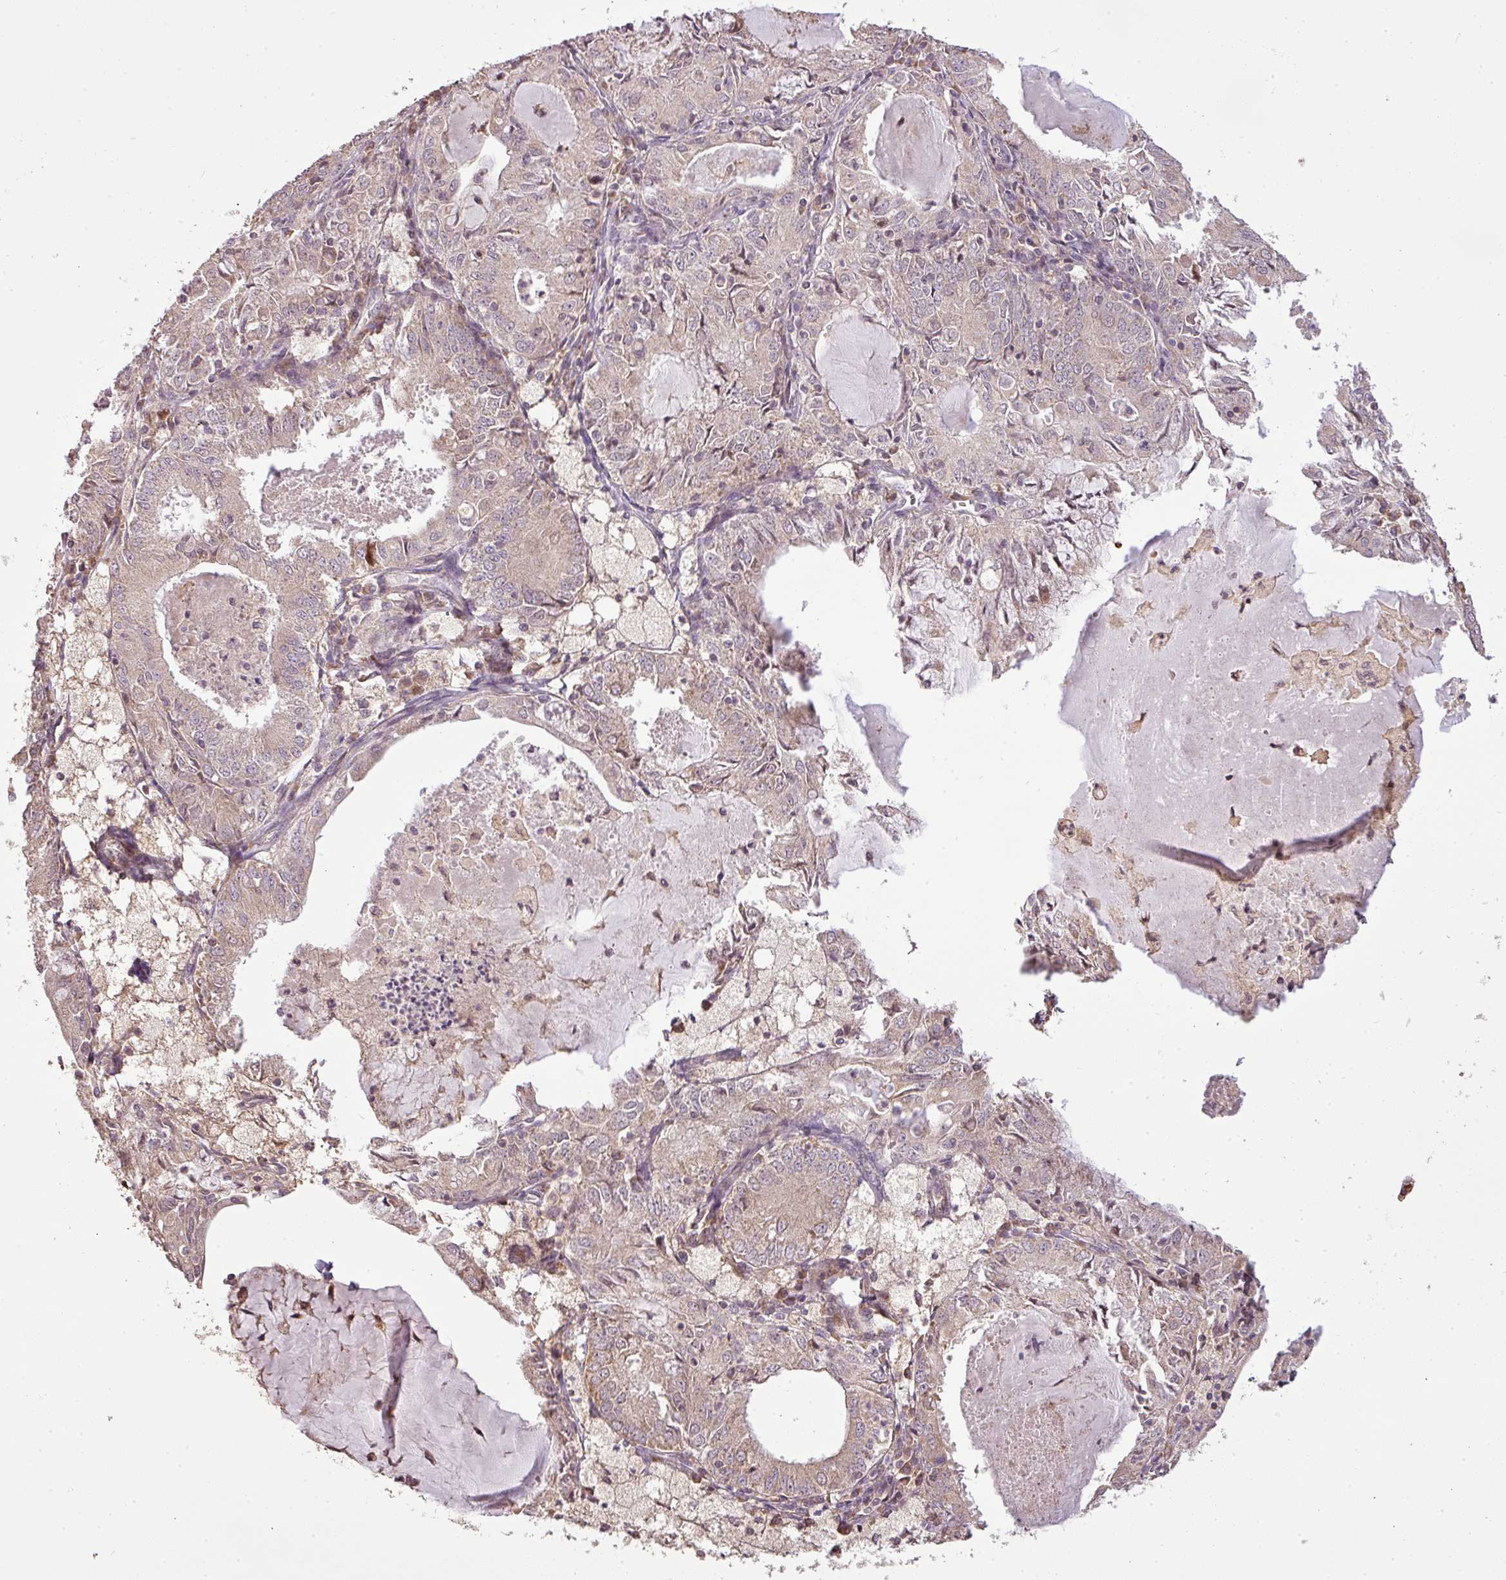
{"staining": {"intensity": "weak", "quantity": "25%-75%", "location": "cytoplasmic/membranous"}, "tissue": "endometrial cancer", "cell_type": "Tumor cells", "image_type": "cancer", "snomed": [{"axis": "morphology", "description": "Adenocarcinoma, NOS"}, {"axis": "topography", "description": "Endometrium"}], "caption": "Endometrial adenocarcinoma was stained to show a protein in brown. There is low levels of weak cytoplasmic/membranous staining in approximately 25%-75% of tumor cells. The staining was performed using DAB to visualize the protein expression in brown, while the nuclei were stained in blue with hematoxylin (Magnification: 20x).", "gene": "FAIM", "patient": {"sex": "female", "age": 57}}